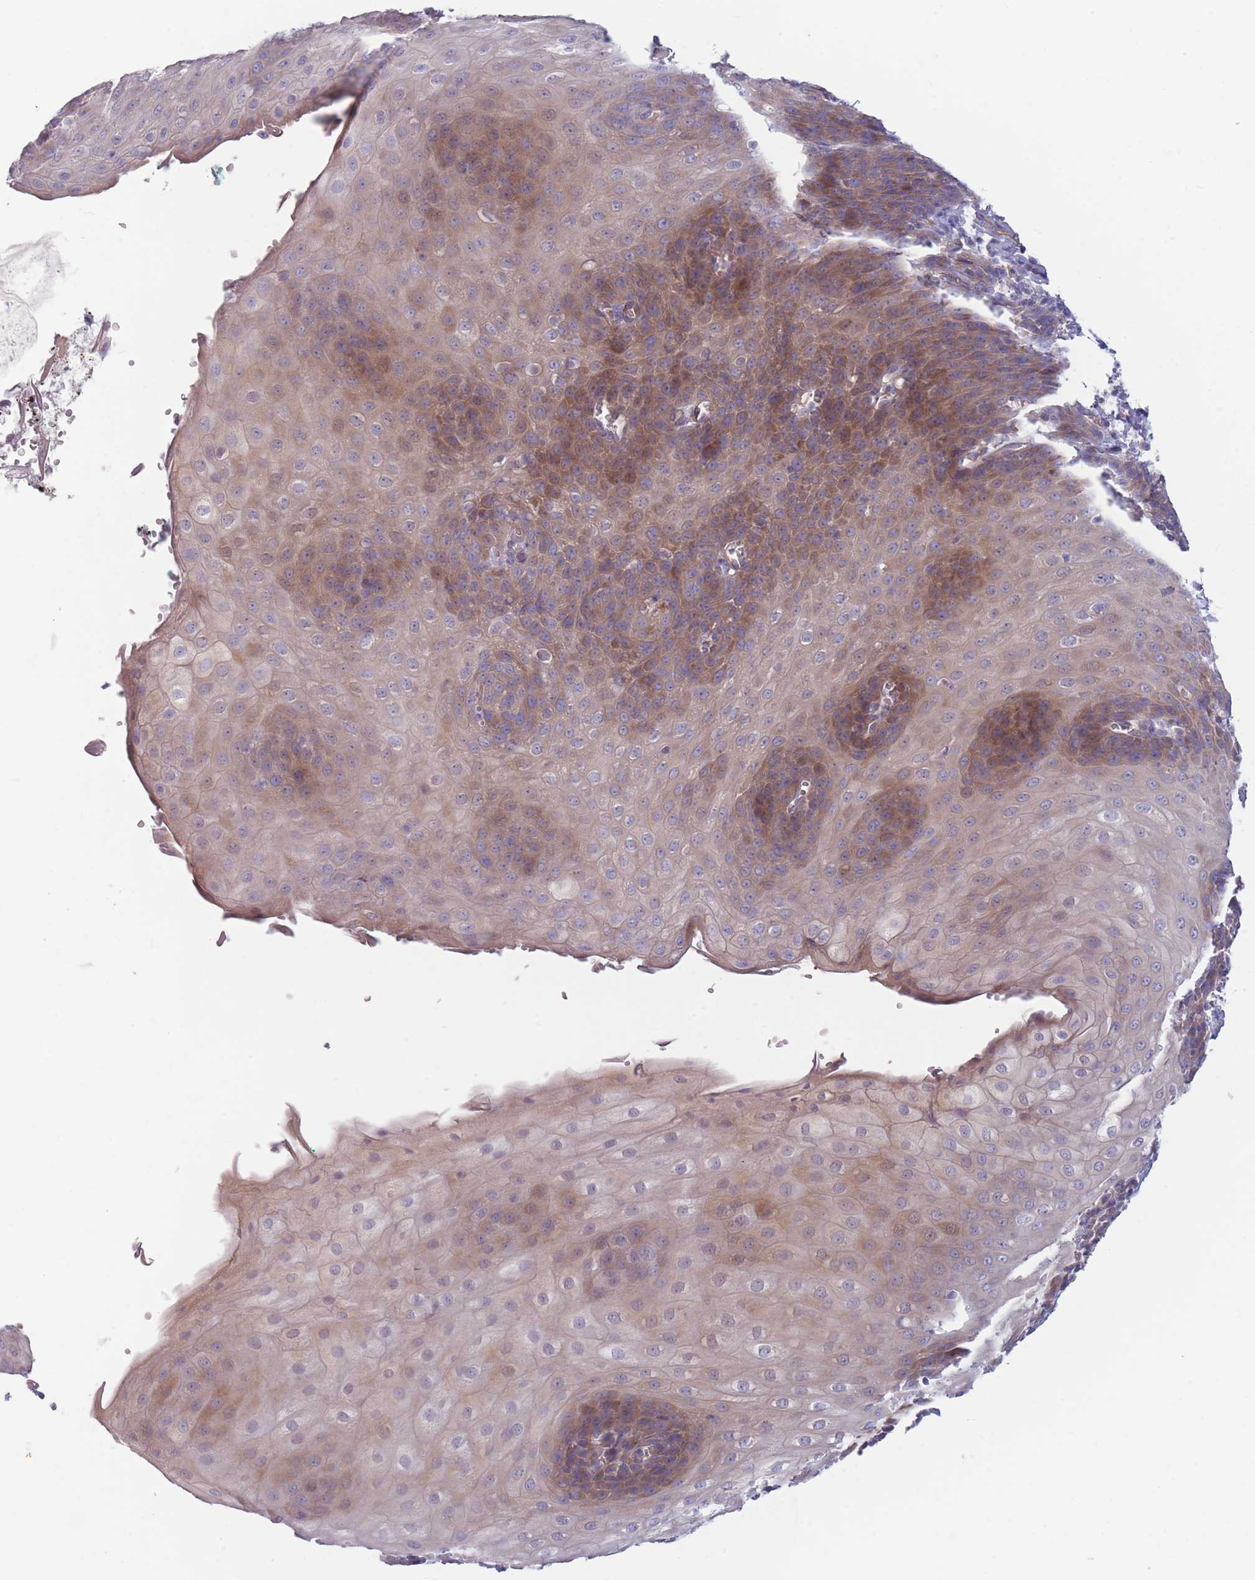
{"staining": {"intensity": "moderate", "quantity": ">75%", "location": "cytoplasmic/membranous"}, "tissue": "esophagus", "cell_type": "Squamous epithelial cells", "image_type": "normal", "snomed": [{"axis": "morphology", "description": "Normal tissue, NOS"}, {"axis": "topography", "description": "Esophagus"}], "caption": "A medium amount of moderate cytoplasmic/membranous expression is appreciated in approximately >75% of squamous epithelial cells in normal esophagus.", "gene": "PNPLA5", "patient": {"sex": "male", "age": 71}}